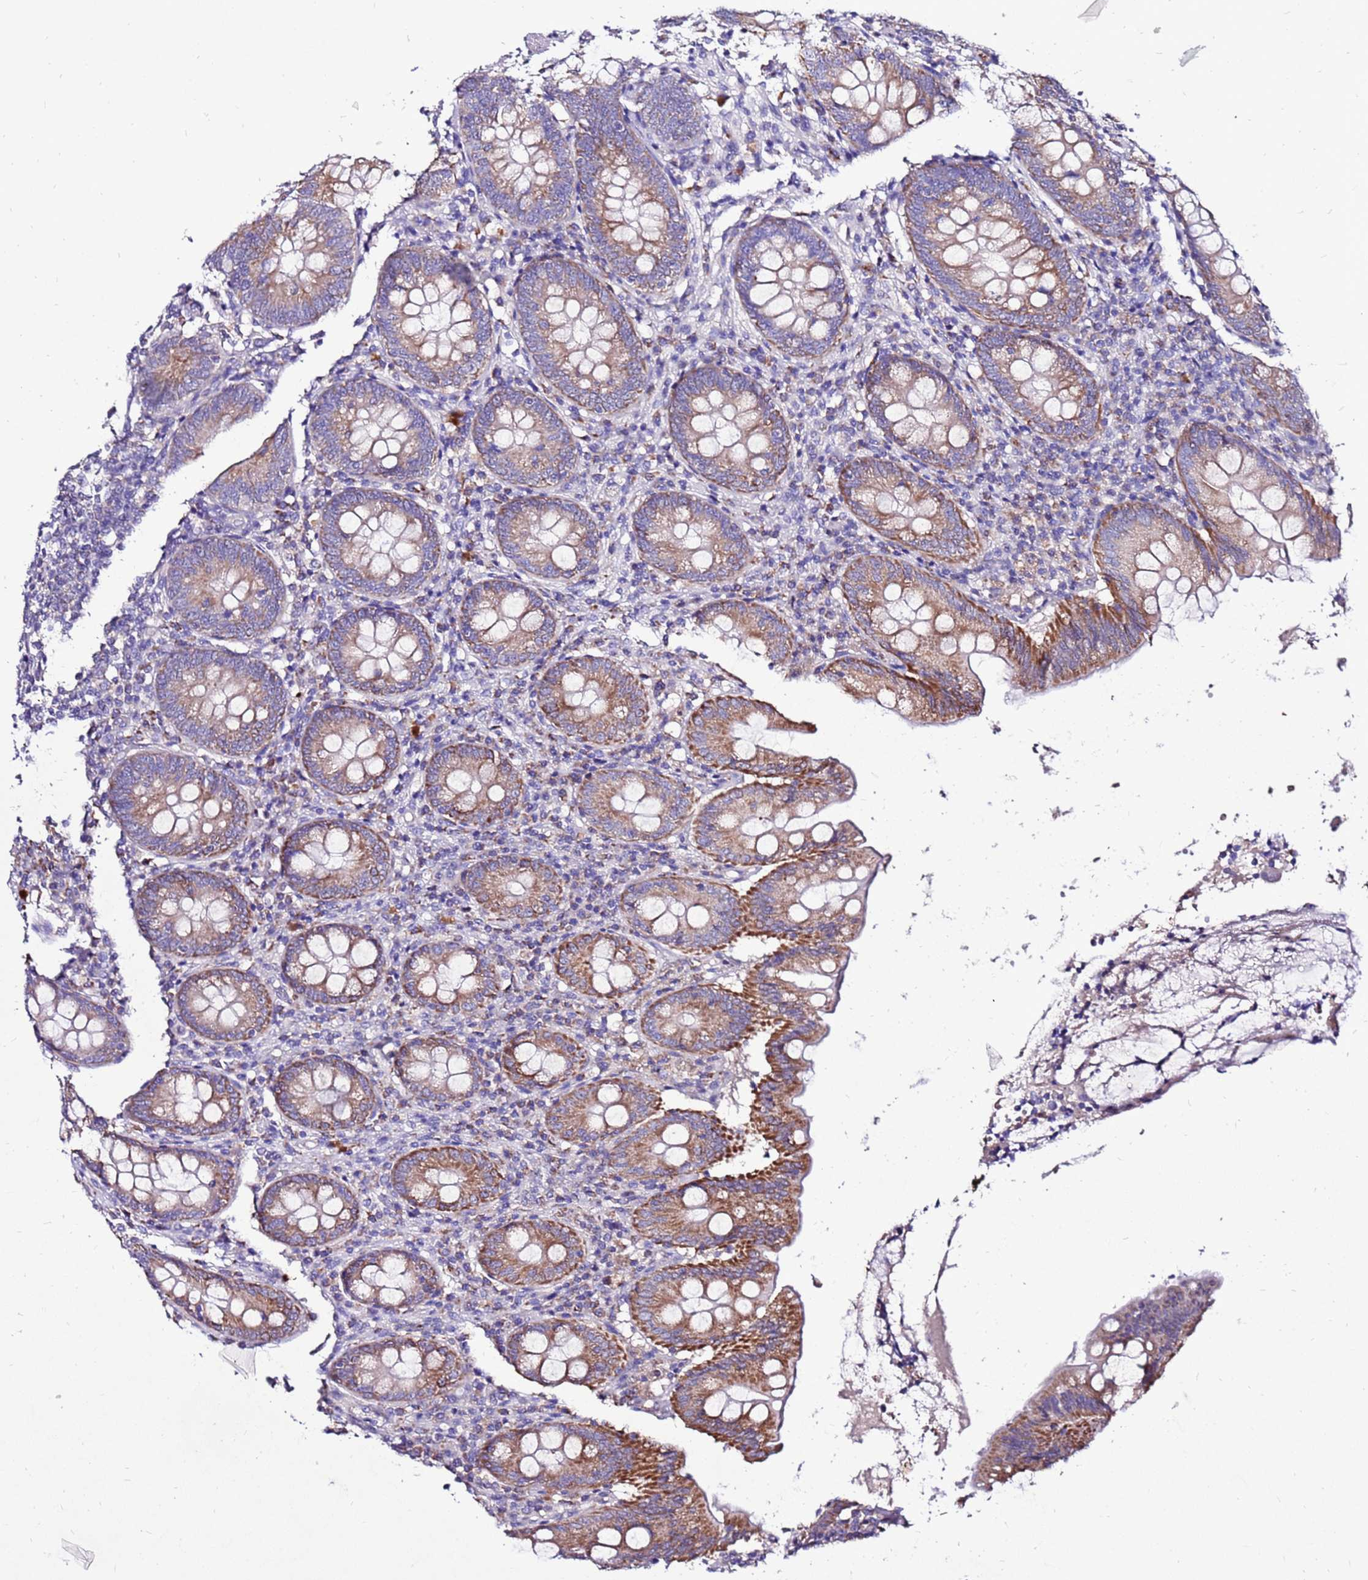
{"staining": {"intensity": "moderate", "quantity": ">75%", "location": "cytoplasmic/membranous"}, "tissue": "appendix", "cell_type": "Glandular cells", "image_type": "normal", "snomed": [{"axis": "morphology", "description": "Normal tissue, NOS"}, {"axis": "topography", "description": "Appendix"}], "caption": "Immunohistochemical staining of benign appendix demonstrates medium levels of moderate cytoplasmic/membranous expression in about >75% of glandular cells.", "gene": "TMEM106C", "patient": {"sex": "female", "age": 54}}